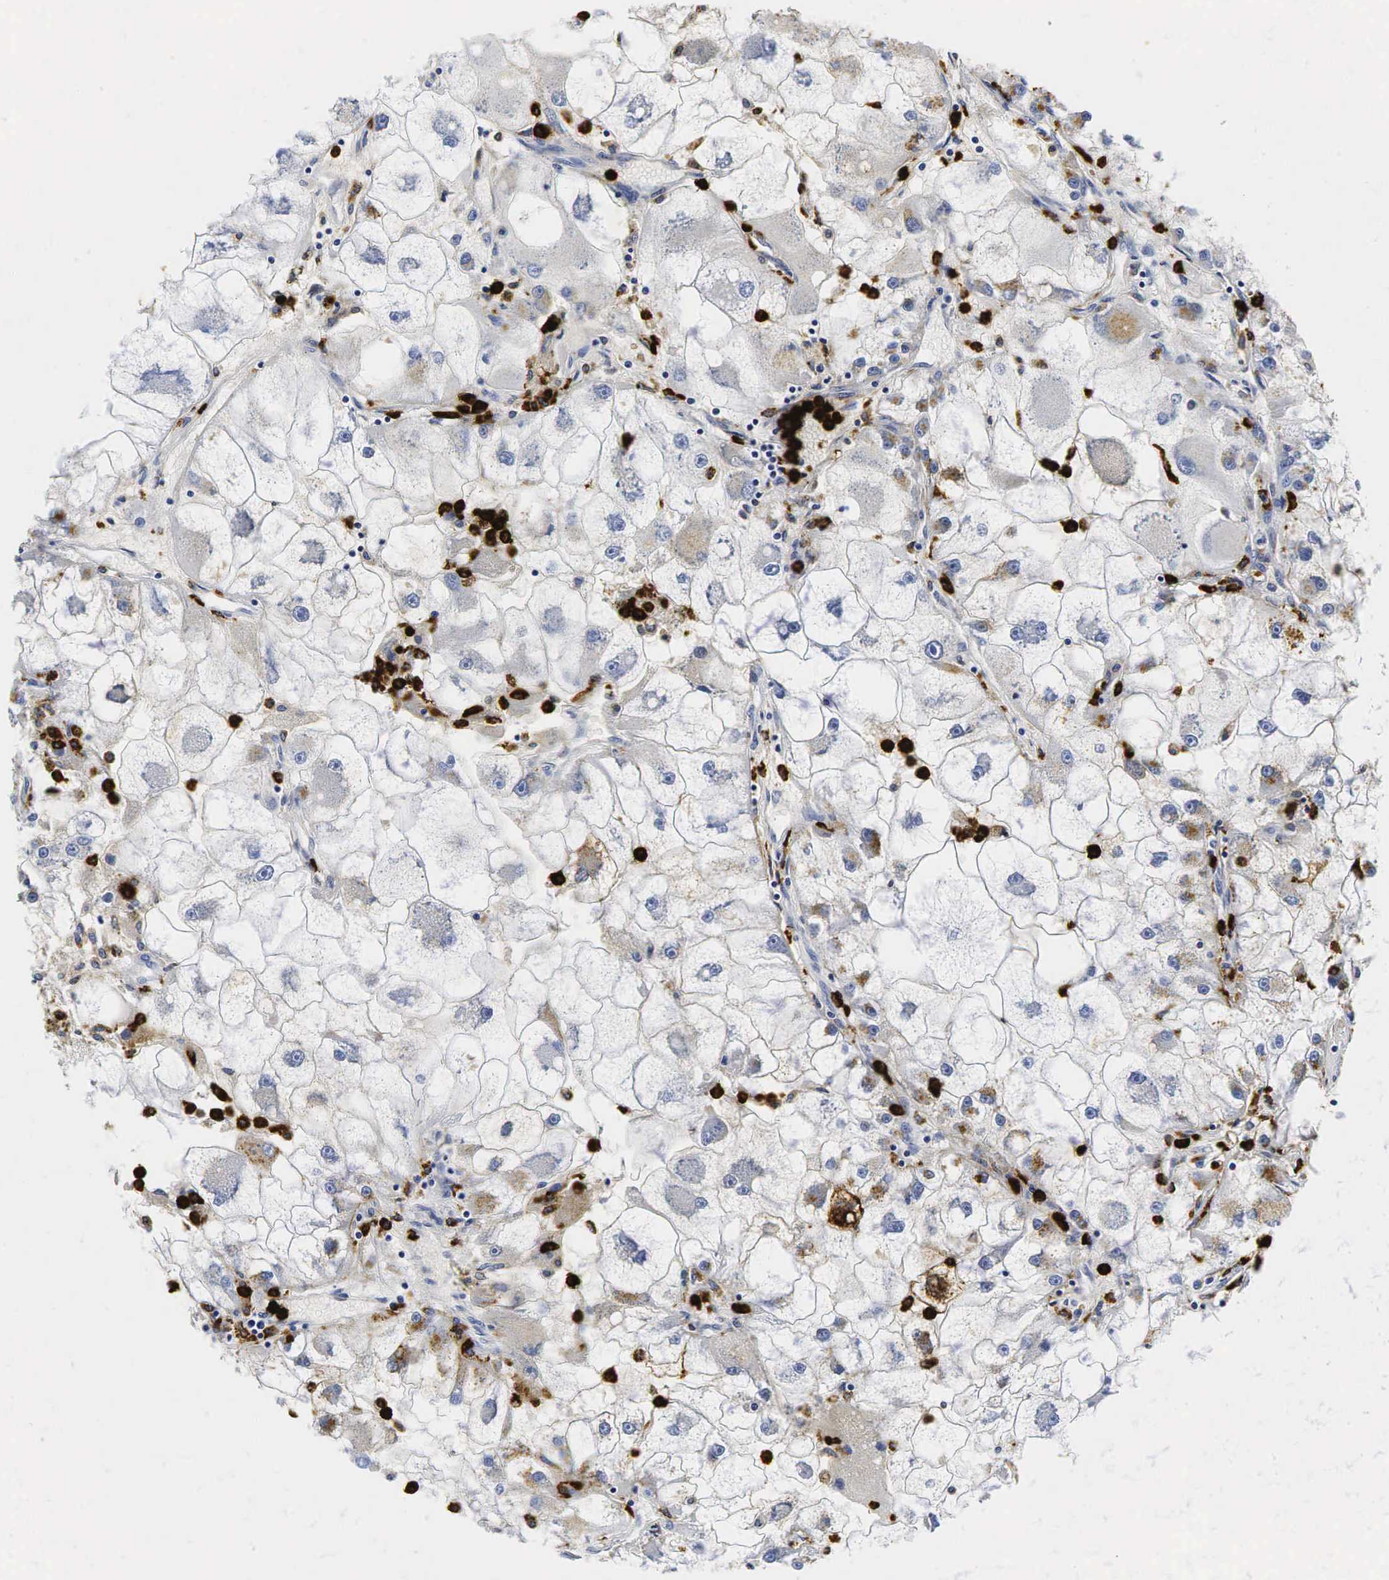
{"staining": {"intensity": "negative", "quantity": "none", "location": "none"}, "tissue": "renal cancer", "cell_type": "Tumor cells", "image_type": "cancer", "snomed": [{"axis": "morphology", "description": "Adenocarcinoma, NOS"}, {"axis": "topography", "description": "Kidney"}], "caption": "IHC histopathology image of neoplastic tissue: human renal cancer stained with DAB (3,3'-diaminobenzidine) exhibits no significant protein positivity in tumor cells. (Immunohistochemistry (ihc), brightfield microscopy, high magnification).", "gene": "LYZ", "patient": {"sex": "female", "age": 73}}